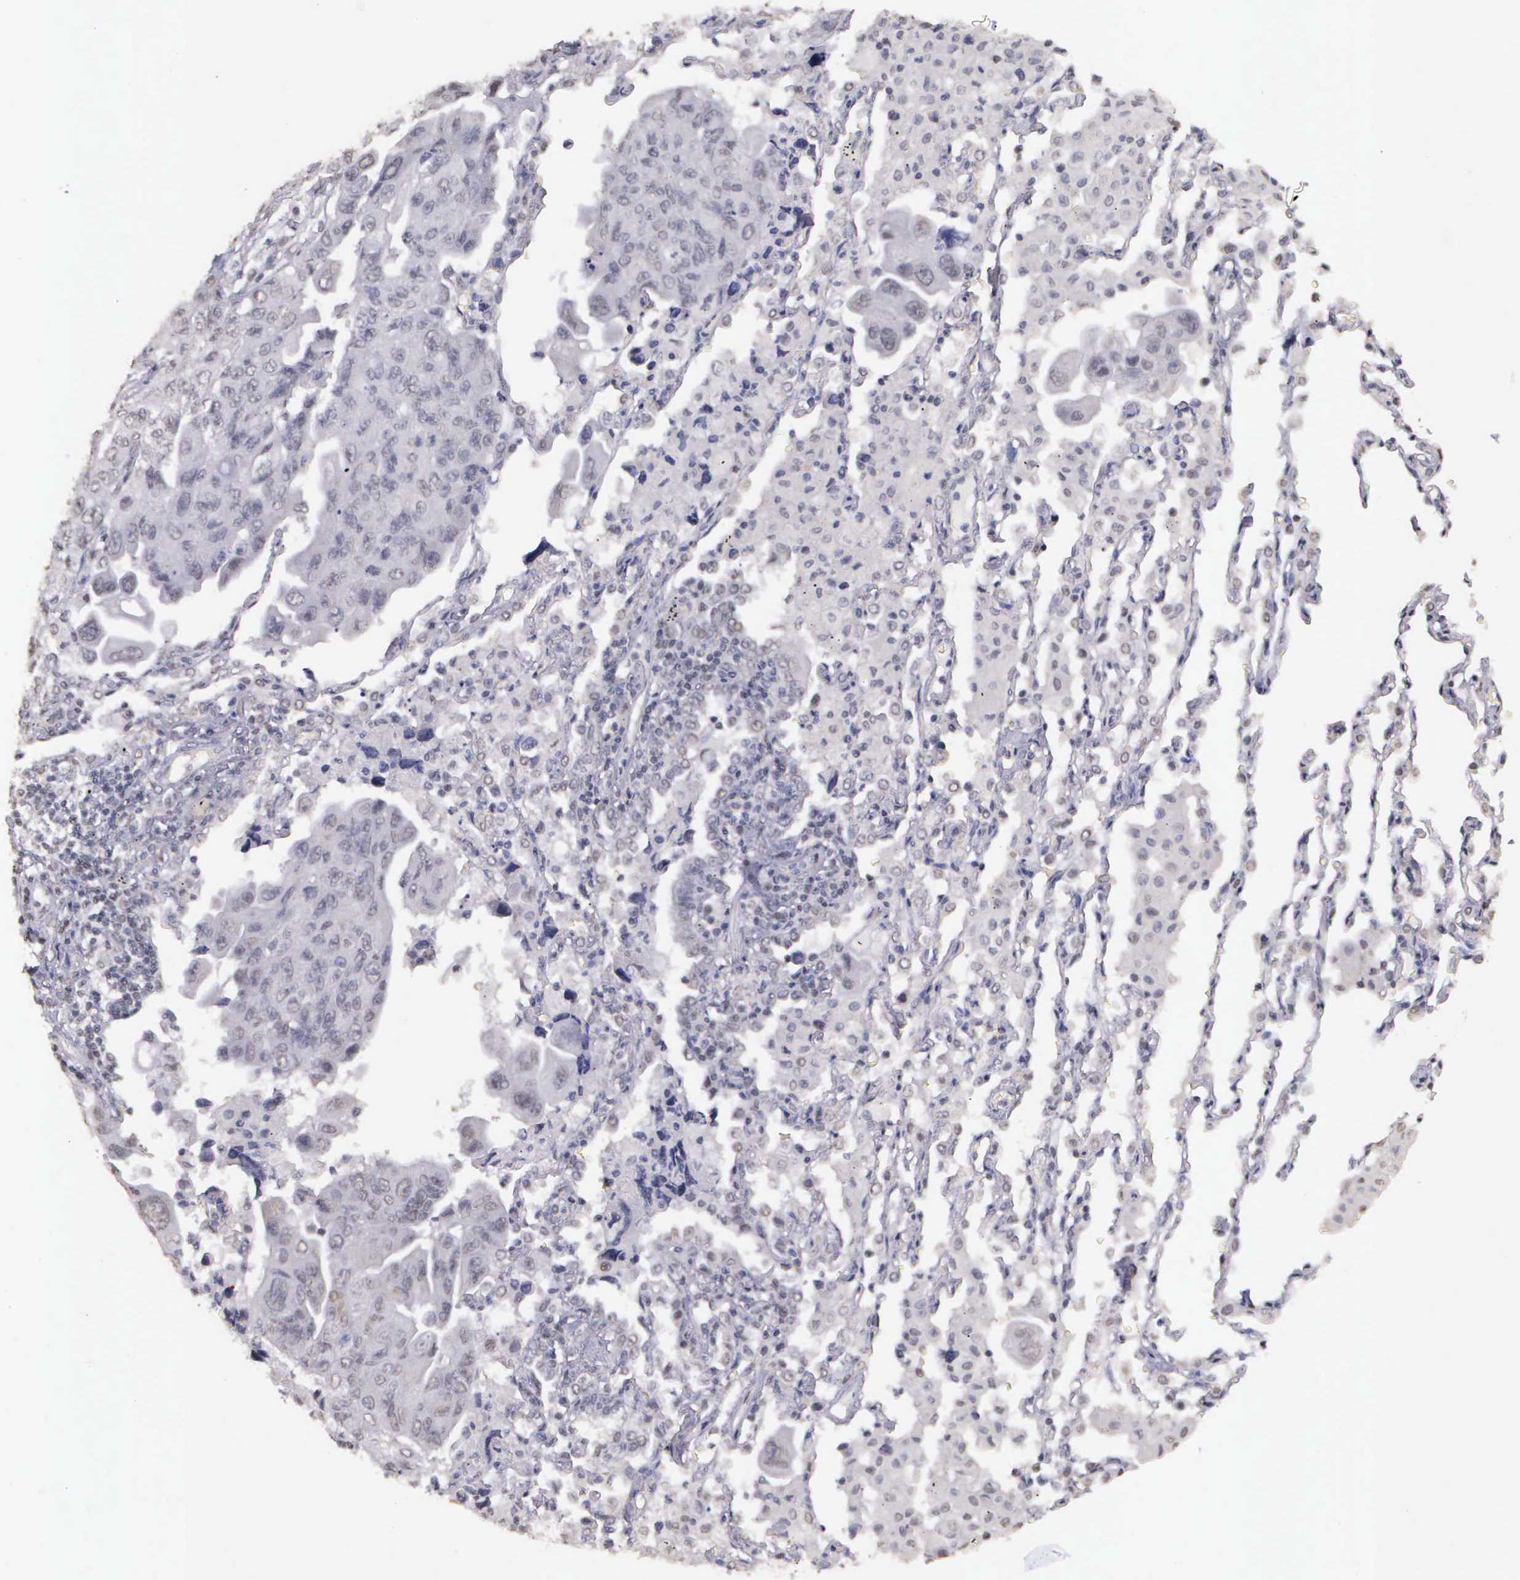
{"staining": {"intensity": "negative", "quantity": "none", "location": "none"}, "tissue": "lung cancer", "cell_type": "Tumor cells", "image_type": "cancer", "snomed": [{"axis": "morphology", "description": "Adenocarcinoma, NOS"}, {"axis": "topography", "description": "Lung"}], "caption": "DAB (3,3'-diaminobenzidine) immunohistochemical staining of human lung cancer demonstrates no significant staining in tumor cells.", "gene": "ARMCX5", "patient": {"sex": "male", "age": 64}}